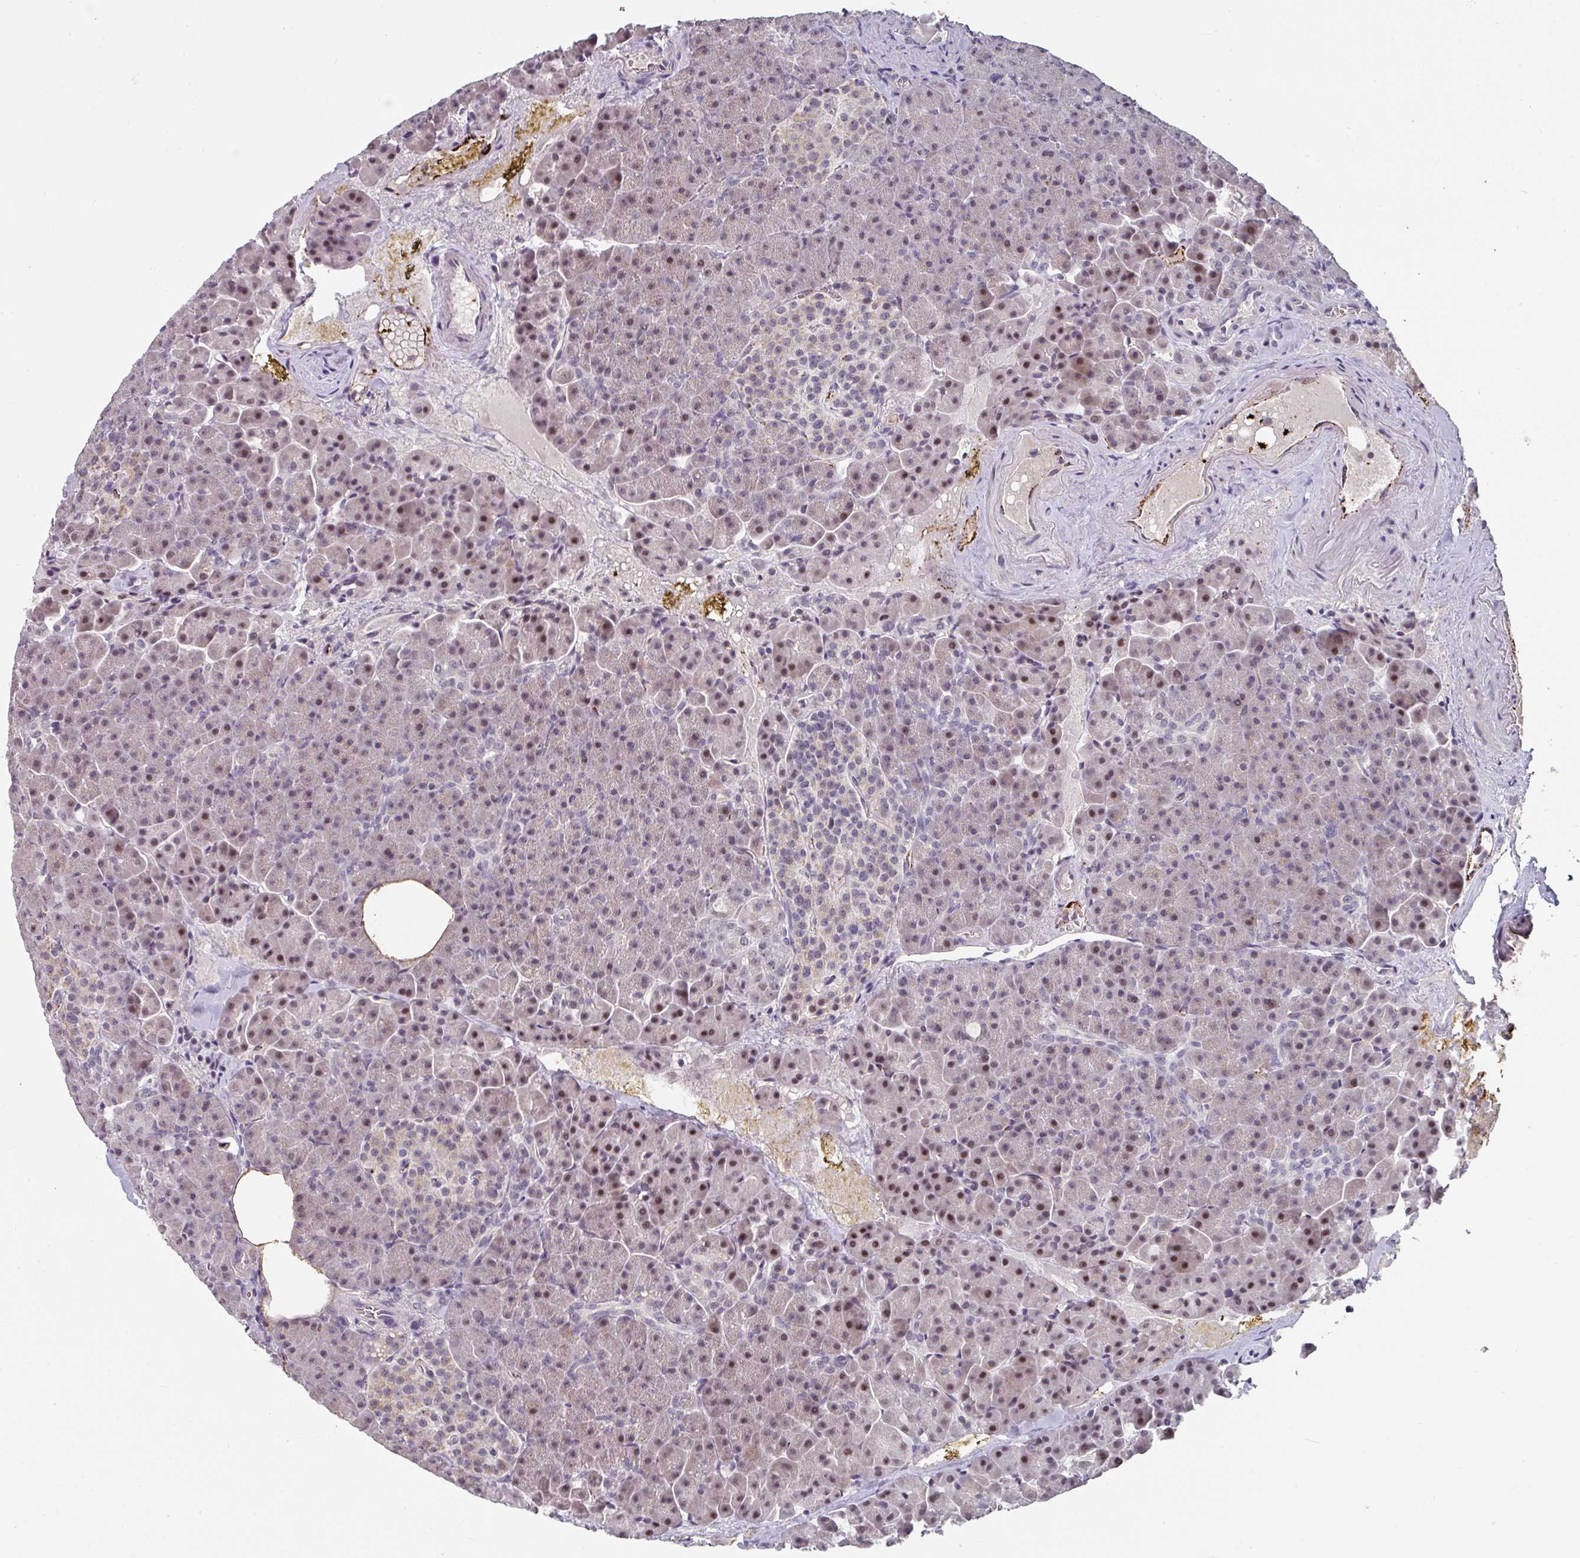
{"staining": {"intensity": "moderate", "quantity": ">75%", "location": "nuclear"}, "tissue": "pancreas", "cell_type": "Exocrine glandular cells", "image_type": "normal", "snomed": [{"axis": "morphology", "description": "Normal tissue, NOS"}, {"axis": "topography", "description": "Pancreas"}], "caption": "The image demonstrates staining of benign pancreas, revealing moderate nuclear protein staining (brown color) within exocrine glandular cells. The staining is performed using DAB brown chromogen to label protein expression. The nuclei are counter-stained blue using hematoxylin.", "gene": "SIDT2", "patient": {"sex": "female", "age": 74}}